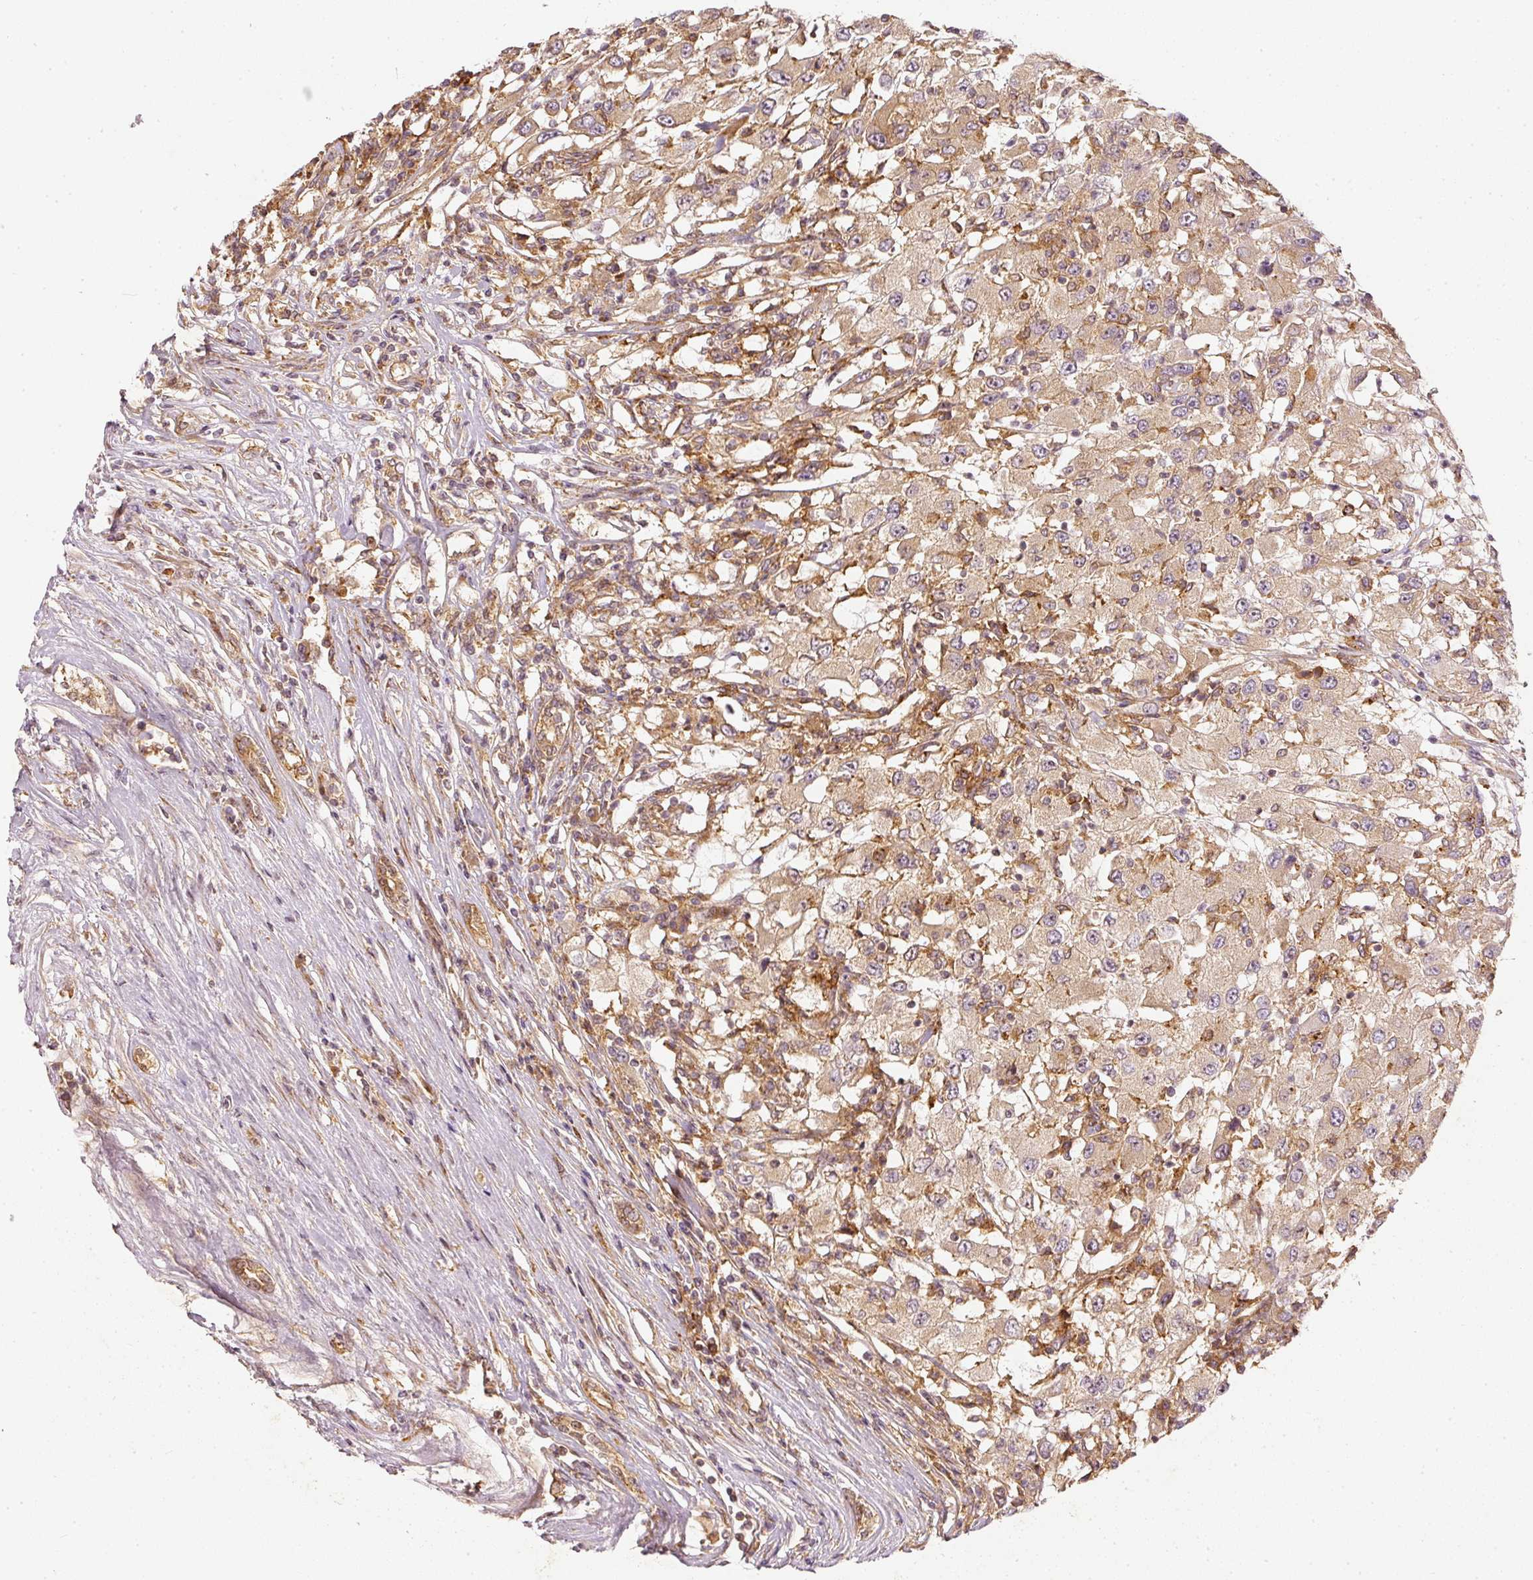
{"staining": {"intensity": "weak", "quantity": ">75%", "location": "cytoplasmic/membranous"}, "tissue": "renal cancer", "cell_type": "Tumor cells", "image_type": "cancer", "snomed": [{"axis": "morphology", "description": "Adenocarcinoma, NOS"}, {"axis": "topography", "description": "Kidney"}], "caption": "A micrograph showing weak cytoplasmic/membranous staining in about >75% of tumor cells in renal adenocarcinoma, as visualized by brown immunohistochemical staining.", "gene": "ZNF580", "patient": {"sex": "female", "age": 67}}